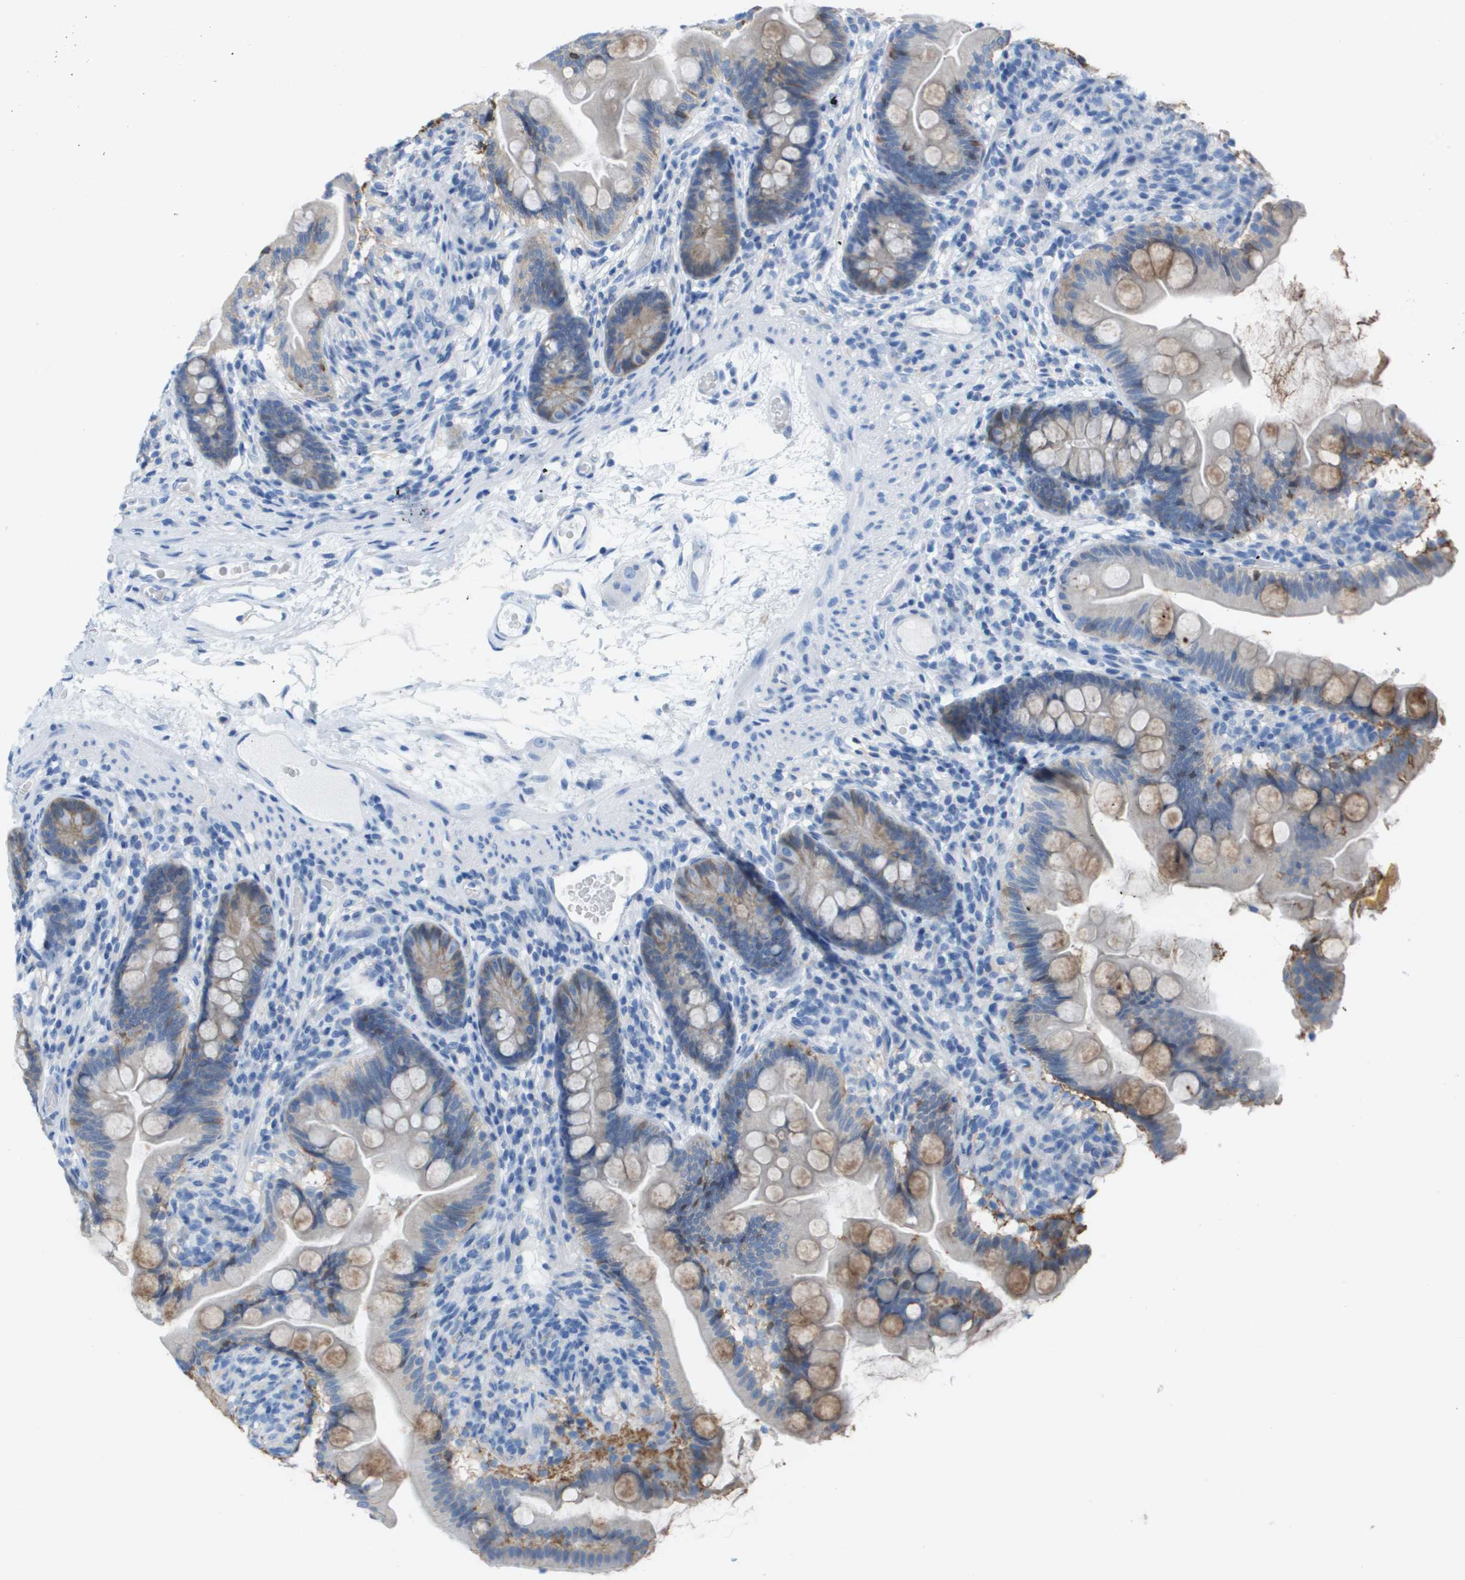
{"staining": {"intensity": "weak", "quantity": "<25%", "location": "cytoplasmic/membranous"}, "tissue": "small intestine", "cell_type": "Glandular cells", "image_type": "normal", "snomed": [{"axis": "morphology", "description": "Normal tissue, NOS"}, {"axis": "topography", "description": "Small intestine"}], "caption": "Human small intestine stained for a protein using immunohistochemistry (IHC) exhibits no positivity in glandular cells.", "gene": "CD46", "patient": {"sex": "female", "age": 56}}